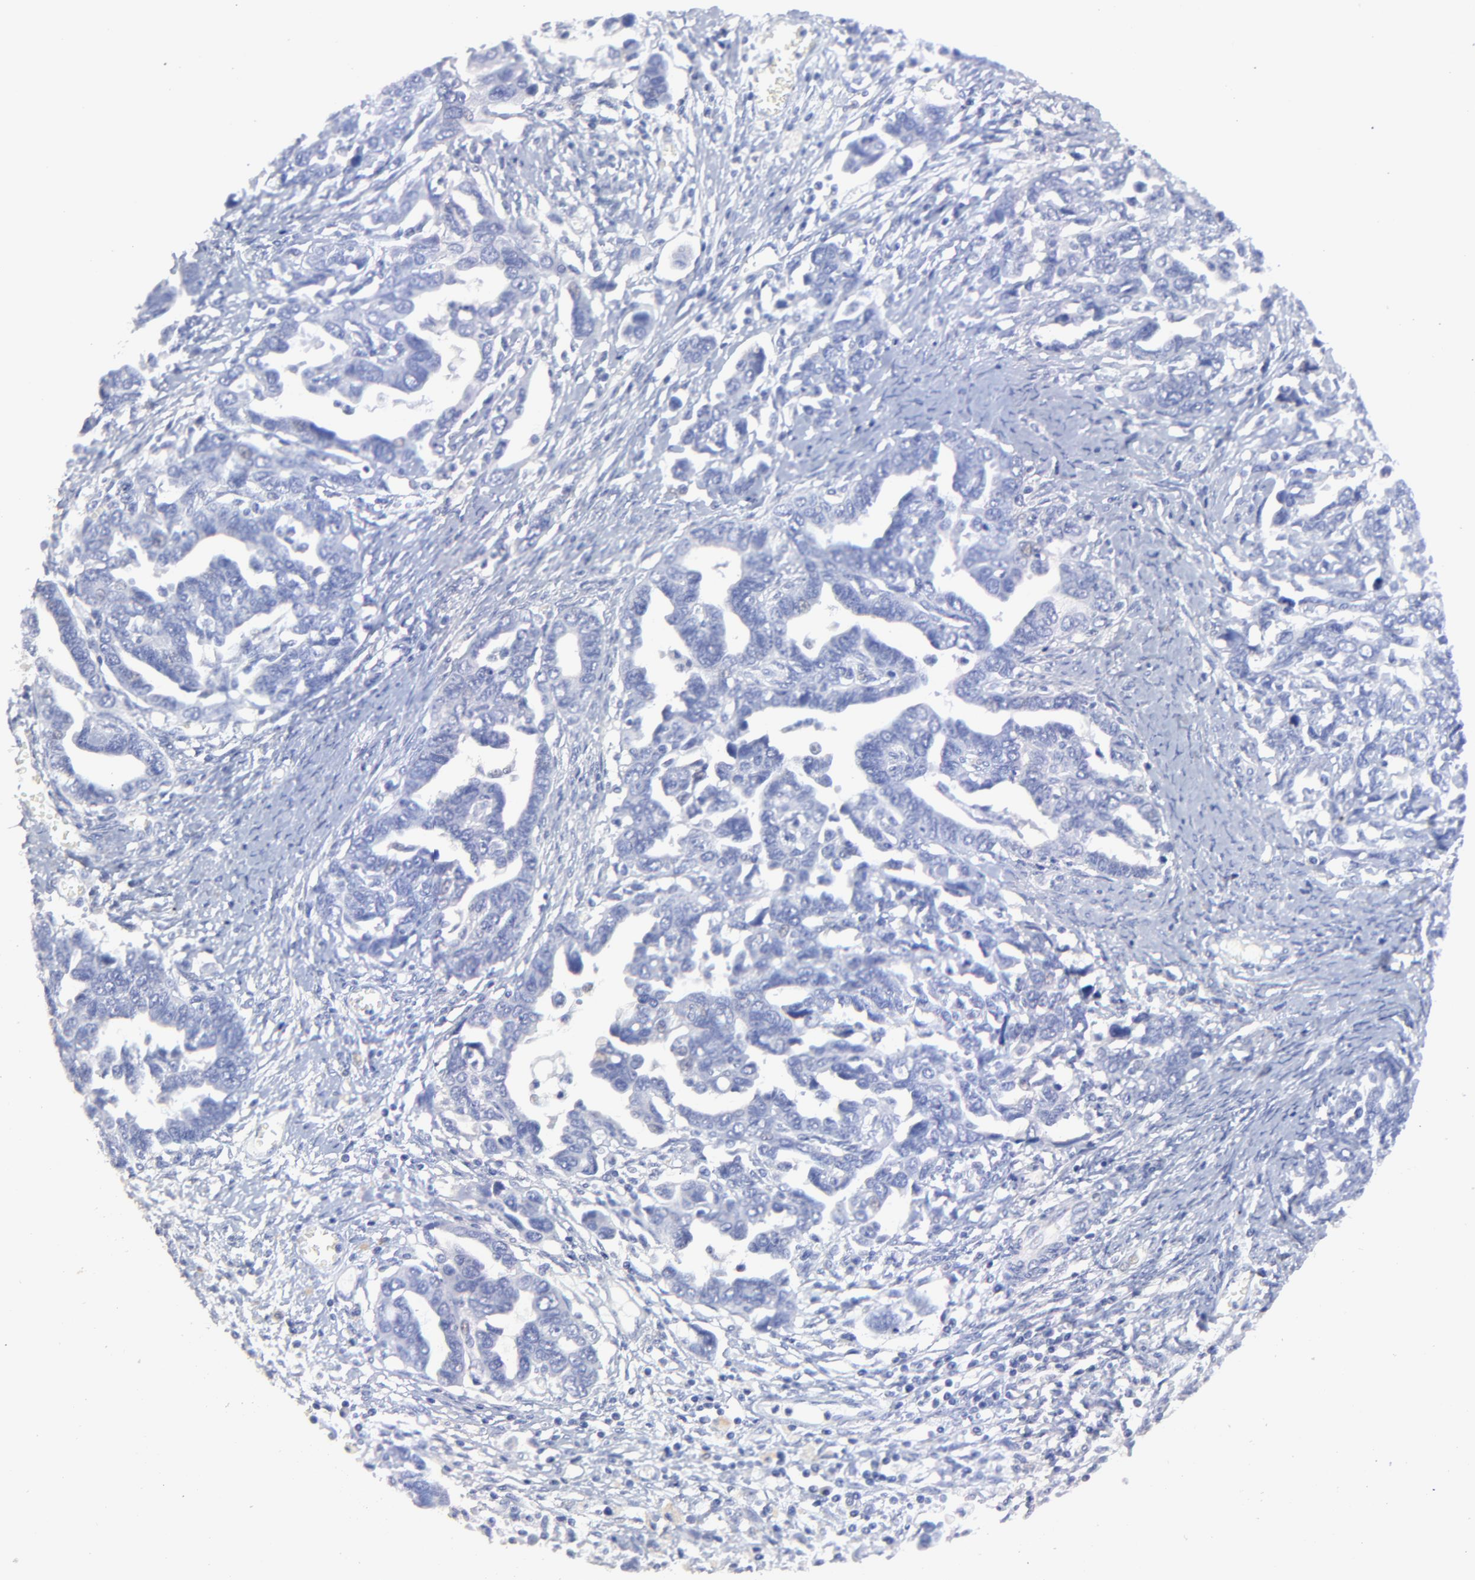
{"staining": {"intensity": "negative", "quantity": "none", "location": "none"}, "tissue": "ovarian cancer", "cell_type": "Tumor cells", "image_type": "cancer", "snomed": [{"axis": "morphology", "description": "Cystadenocarcinoma, serous, NOS"}, {"axis": "topography", "description": "Ovary"}], "caption": "The histopathology image exhibits no staining of tumor cells in ovarian cancer.", "gene": "HORMAD2", "patient": {"sex": "female", "age": 69}}